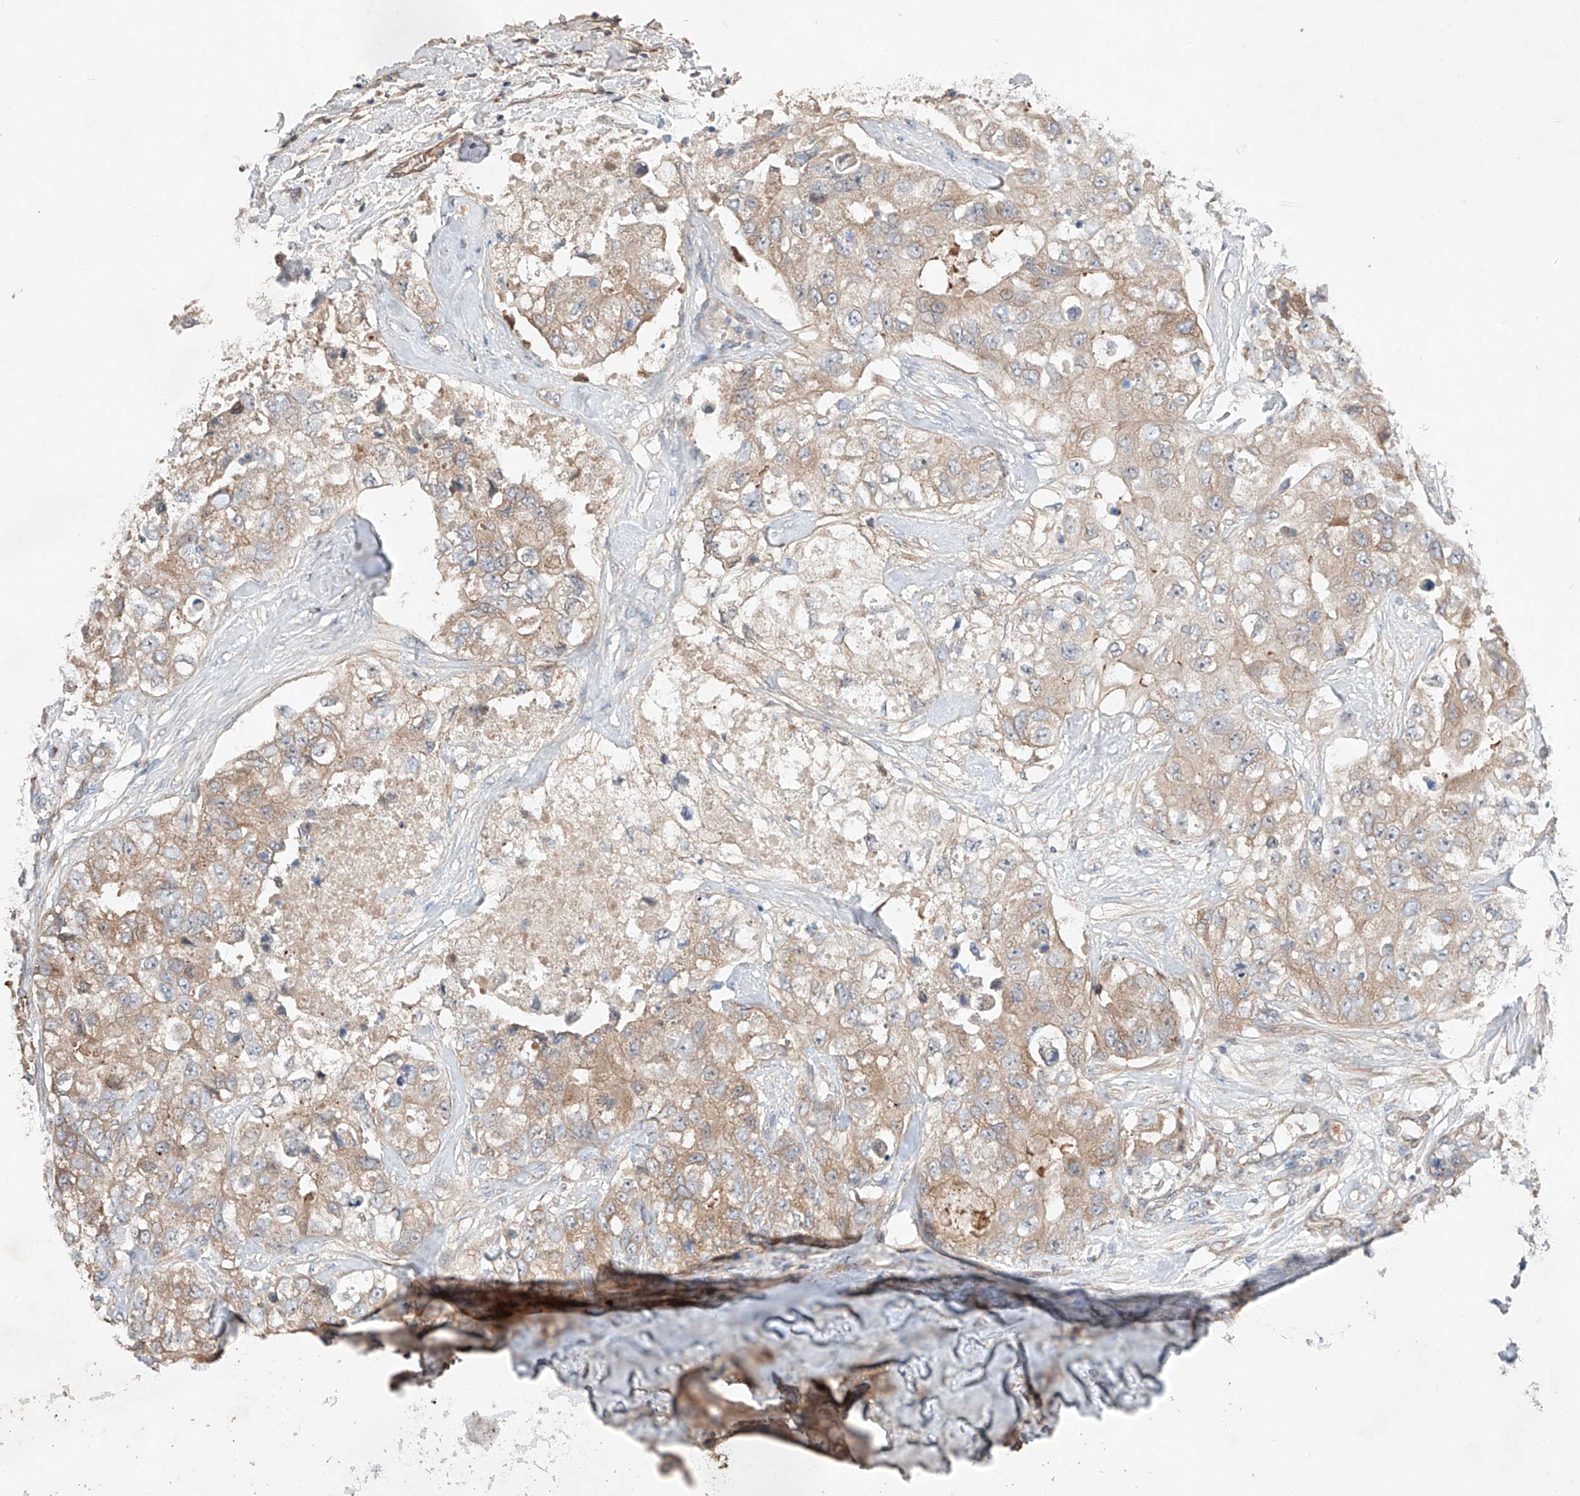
{"staining": {"intensity": "weak", "quantity": ">75%", "location": "cytoplasmic/membranous"}, "tissue": "breast cancer", "cell_type": "Tumor cells", "image_type": "cancer", "snomed": [{"axis": "morphology", "description": "Duct carcinoma"}, {"axis": "topography", "description": "Breast"}], "caption": "Breast cancer stained for a protein (brown) exhibits weak cytoplasmic/membranous positive expression in approximately >75% of tumor cells.", "gene": "RUSC1", "patient": {"sex": "female", "age": 62}}